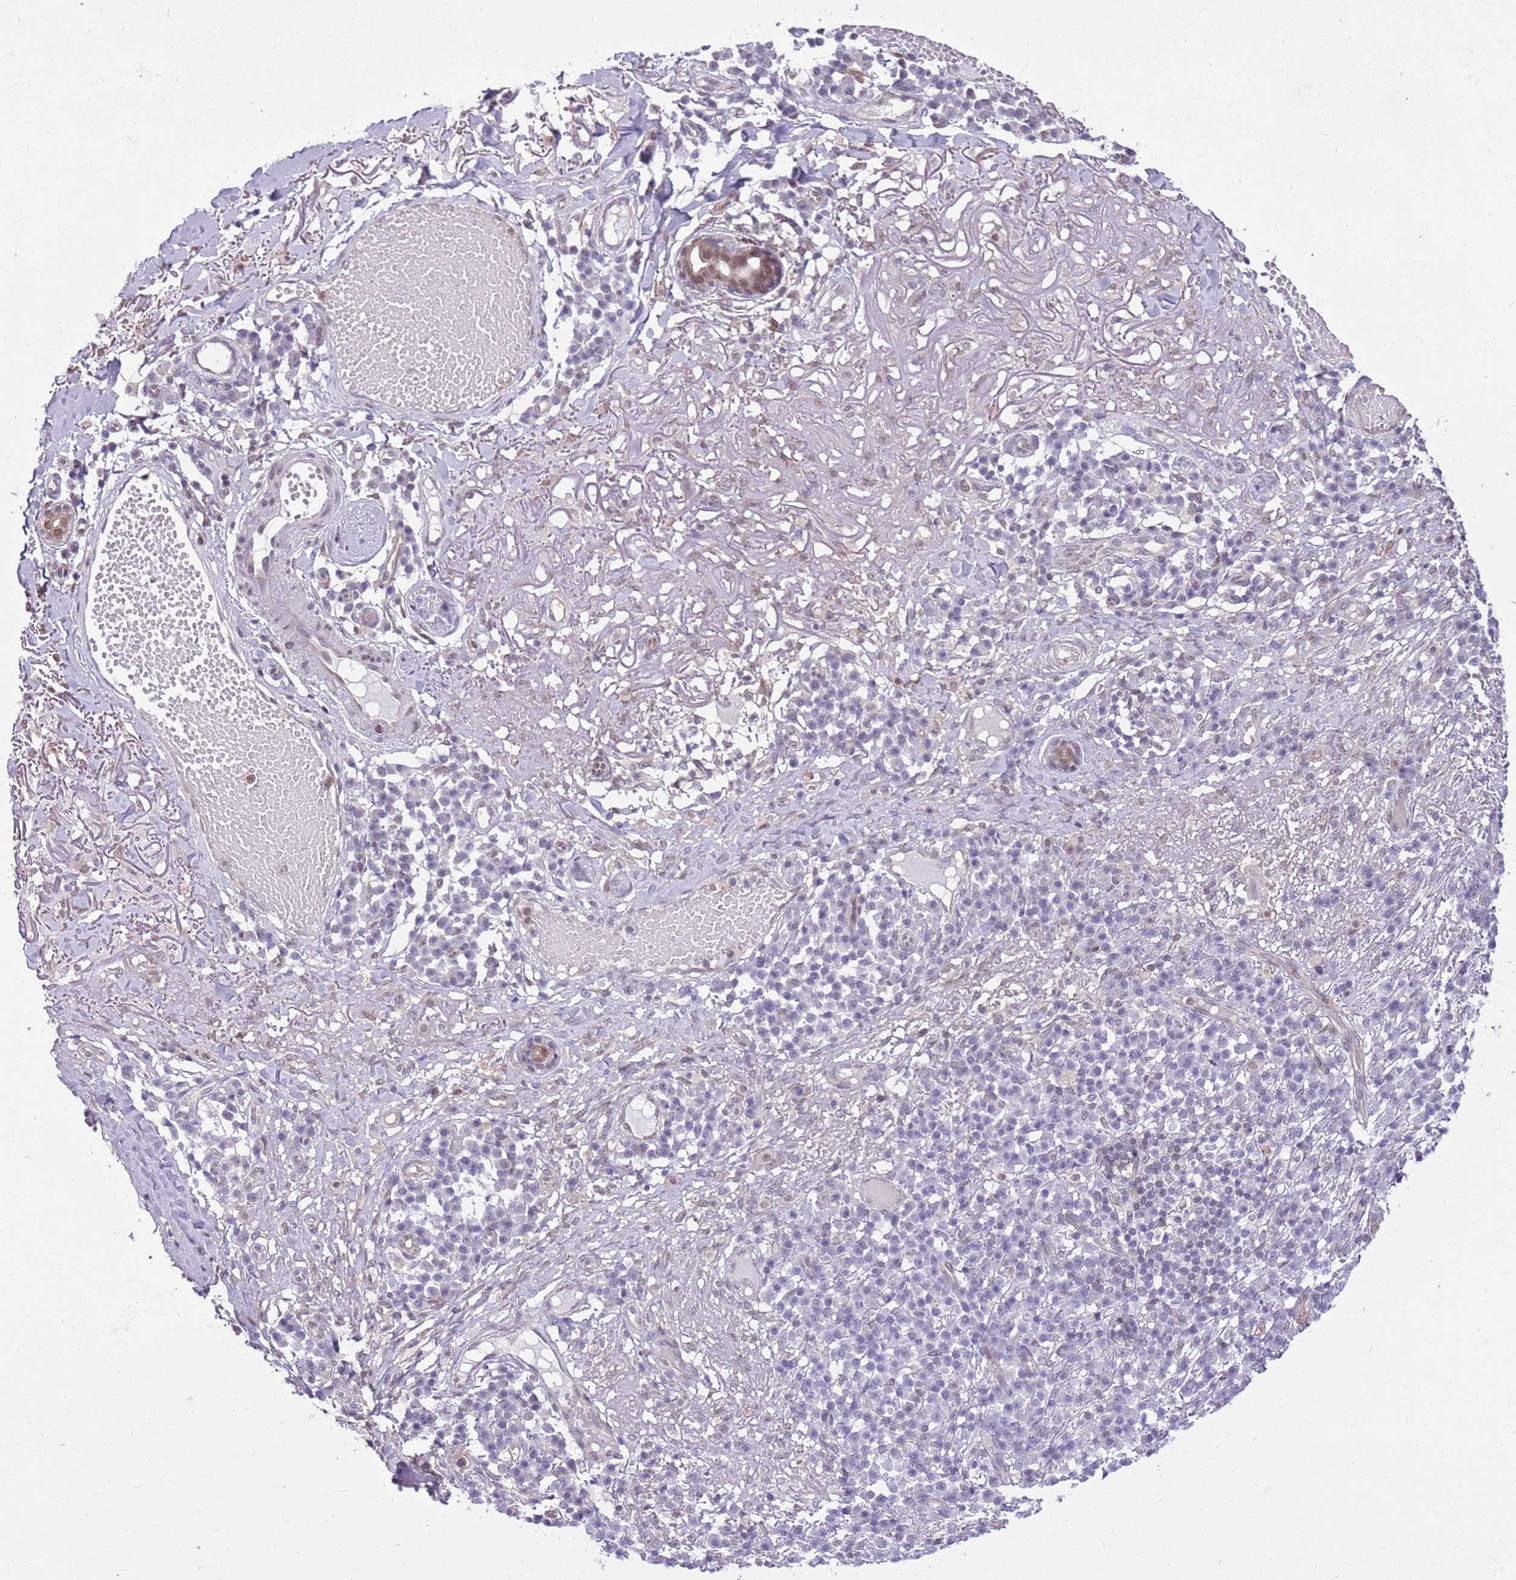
{"staining": {"intensity": "moderate", "quantity": "<25%", "location": "nuclear"}, "tissue": "skin cancer", "cell_type": "Tumor cells", "image_type": "cancer", "snomed": [{"axis": "morphology", "description": "Squamous cell carcinoma in situ, NOS"}, {"axis": "morphology", "description": "Squamous cell carcinoma, NOS"}, {"axis": "topography", "description": "Skin"}], "caption": "Immunohistochemical staining of human skin cancer (squamous cell carcinoma in situ) demonstrates low levels of moderate nuclear protein staining in about <25% of tumor cells.", "gene": "DHX32", "patient": {"sex": "male", "age": 93}}